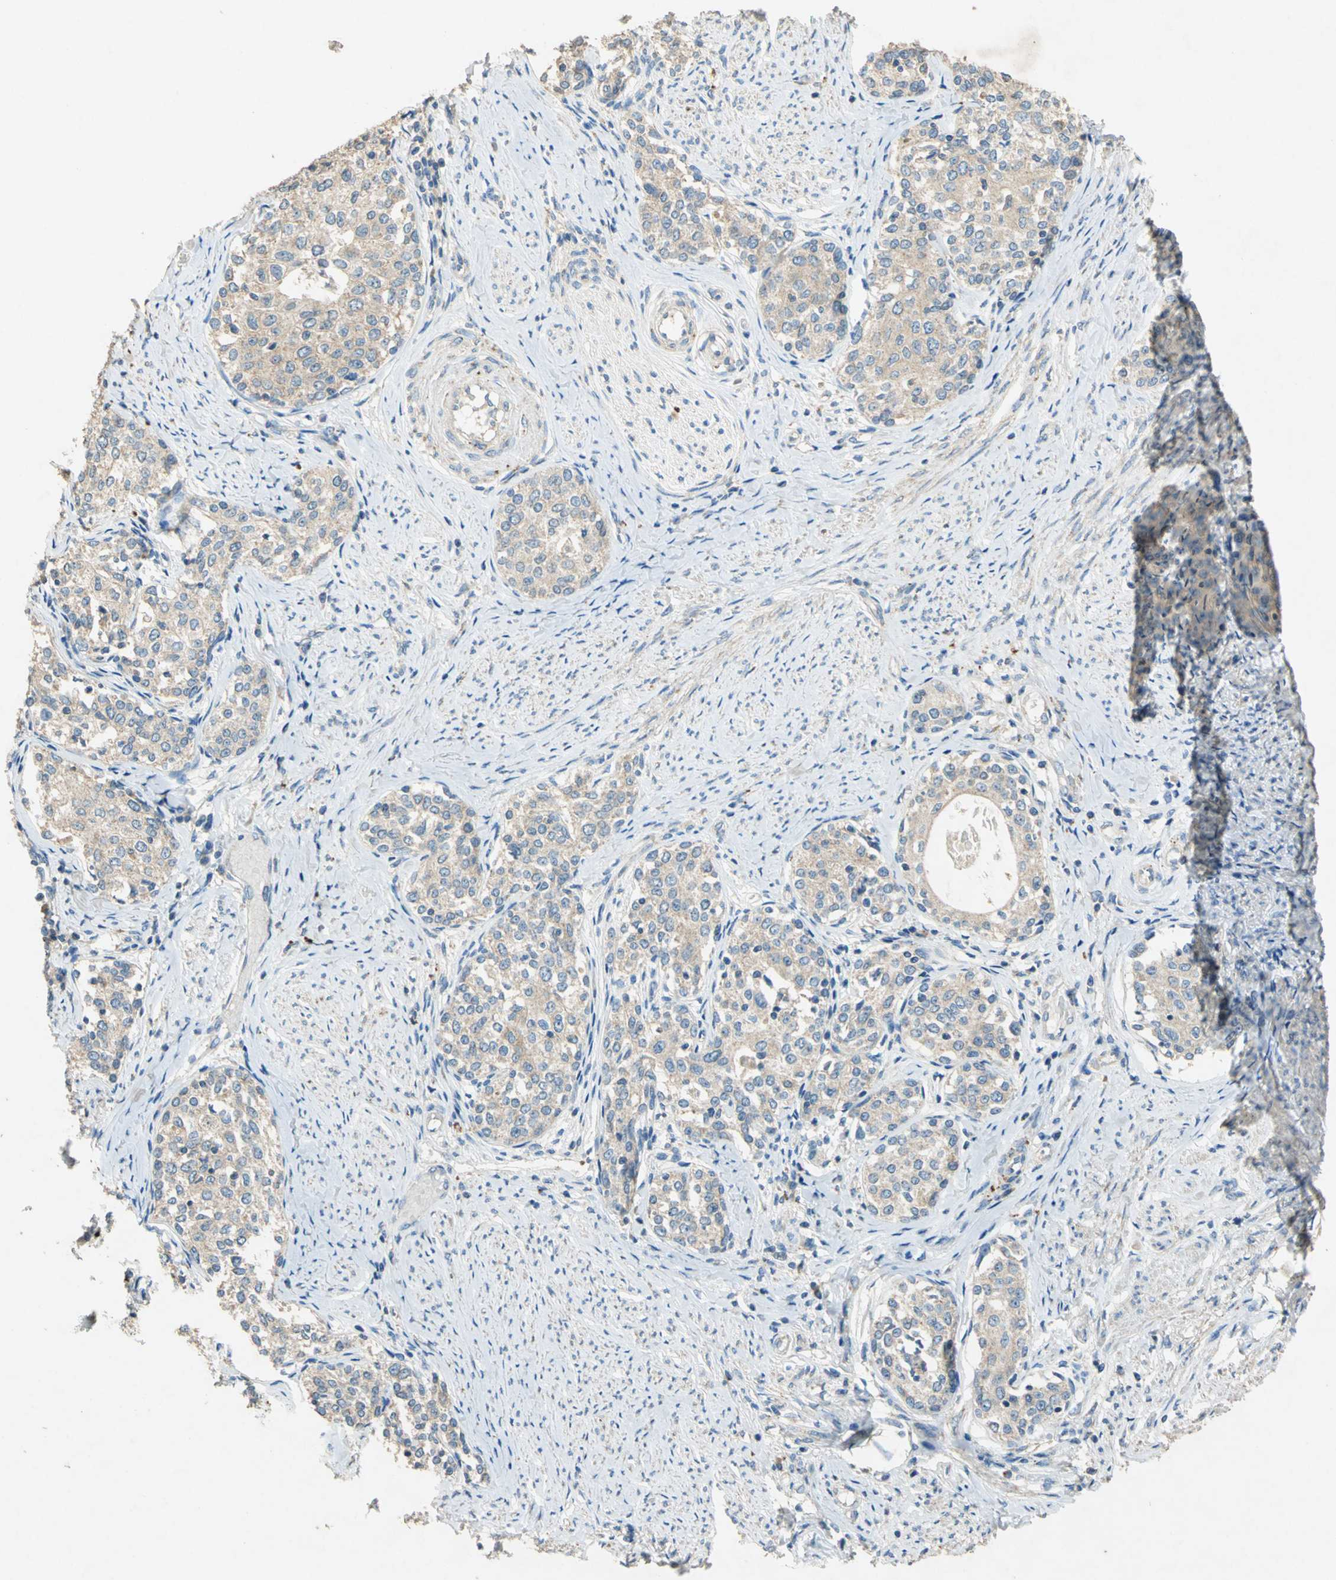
{"staining": {"intensity": "weak", "quantity": ">75%", "location": "cytoplasmic/membranous"}, "tissue": "cervical cancer", "cell_type": "Tumor cells", "image_type": "cancer", "snomed": [{"axis": "morphology", "description": "Squamous cell carcinoma, NOS"}, {"axis": "morphology", "description": "Adenocarcinoma, NOS"}, {"axis": "topography", "description": "Cervix"}], "caption": "Tumor cells demonstrate low levels of weak cytoplasmic/membranous expression in approximately >75% of cells in cervical squamous cell carcinoma. (Brightfield microscopy of DAB IHC at high magnification).", "gene": "ADAMTS5", "patient": {"sex": "female", "age": 52}}